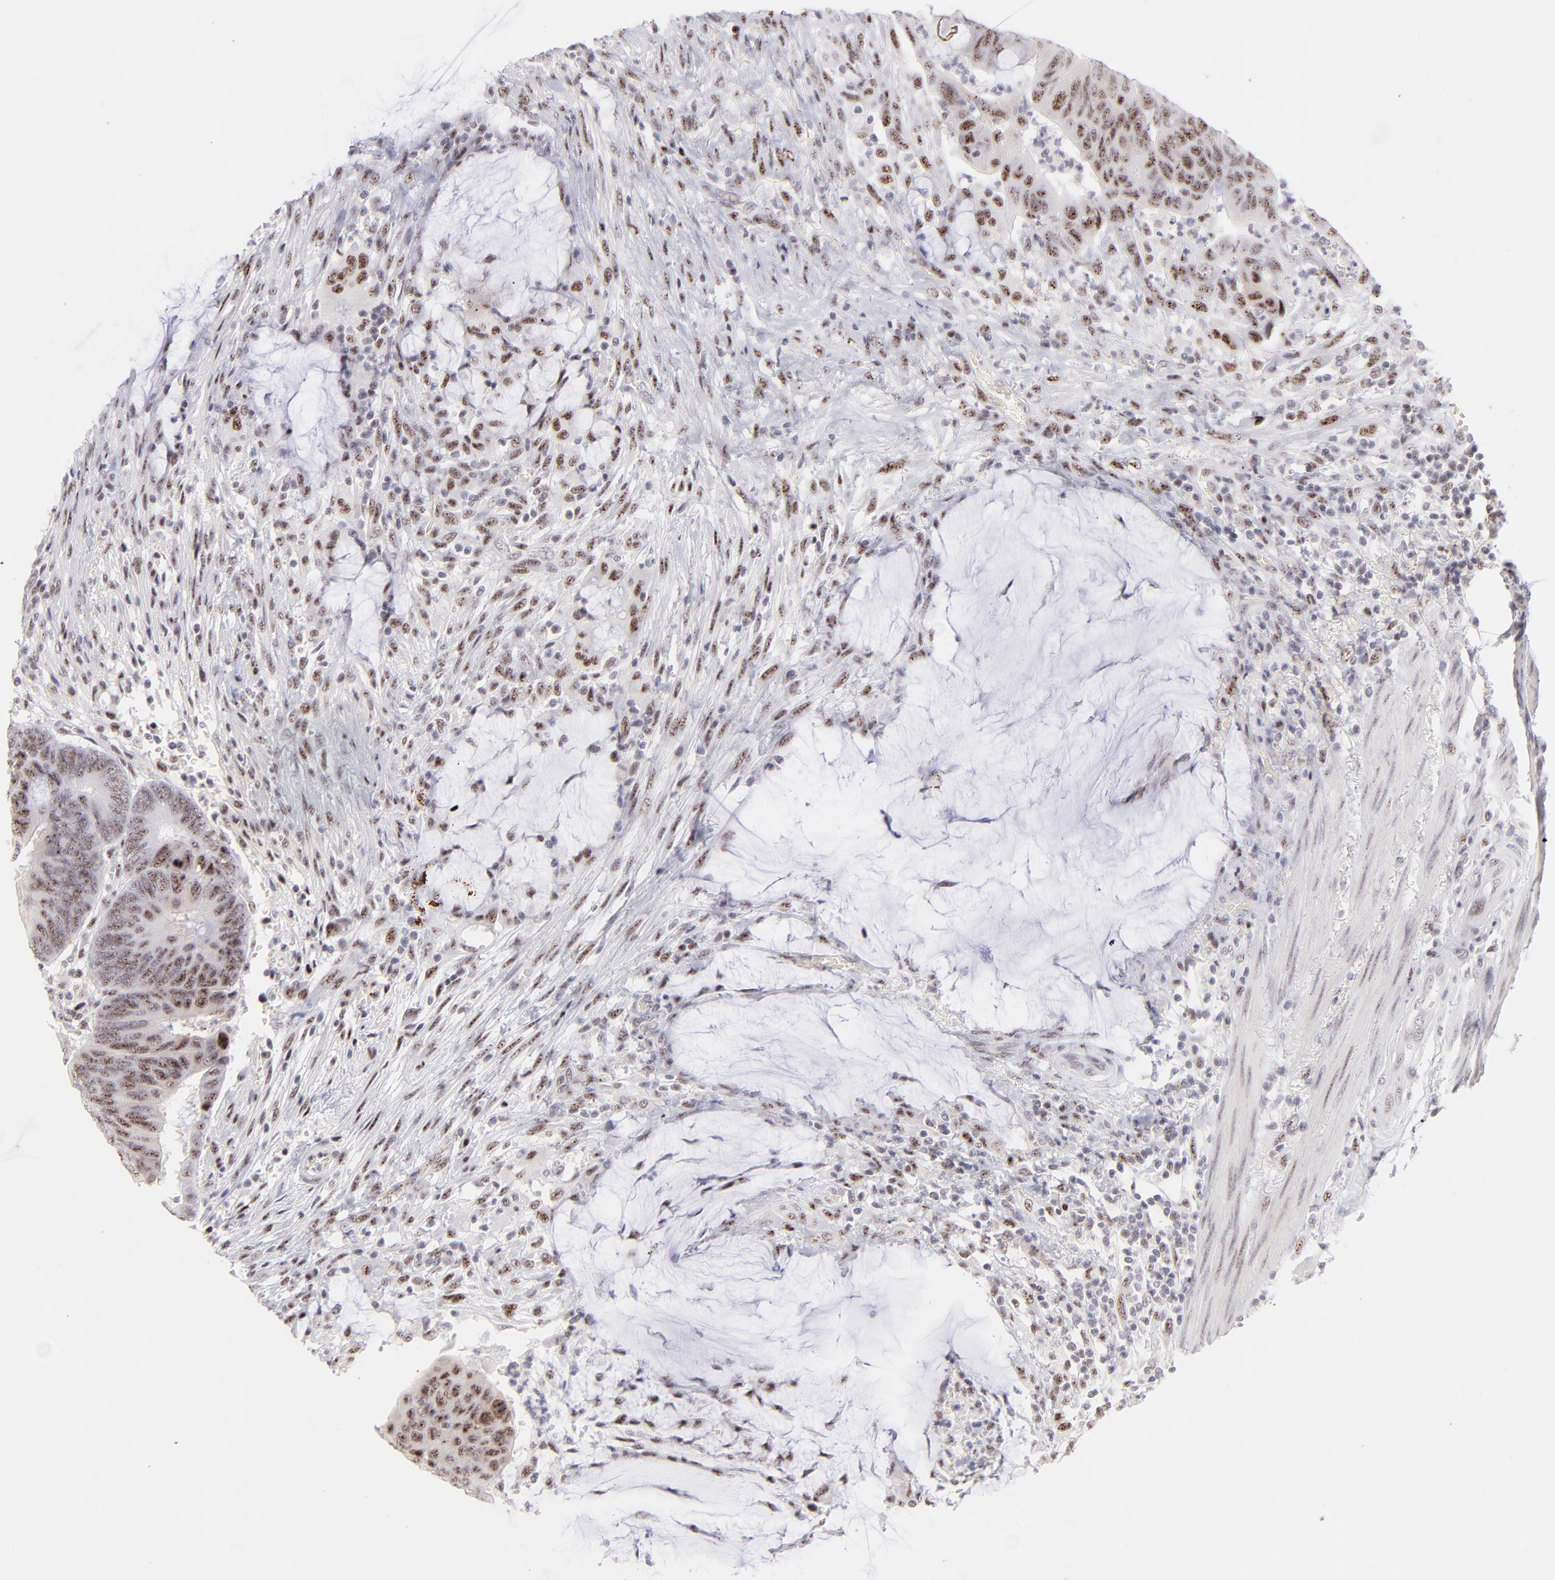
{"staining": {"intensity": "moderate", "quantity": ">75%", "location": "nuclear"}, "tissue": "colorectal cancer", "cell_type": "Tumor cells", "image_type": "cancer", "snomed": [{"axis": "morphology", "description": "Normal tissue, NOS"}, {"axis": "morphology", "description": "Adenocarcinoma, NOS"}, {"axis": "topography", "description": "Rectum"}], "caption": "Human adenocarcinoma (colorectal) stained with a brown dye displays moderate nuclear positive expression in about >75% of tumor cells.", "gene": "CDC25C", "patient": {"sex": "male", "age": 92}}